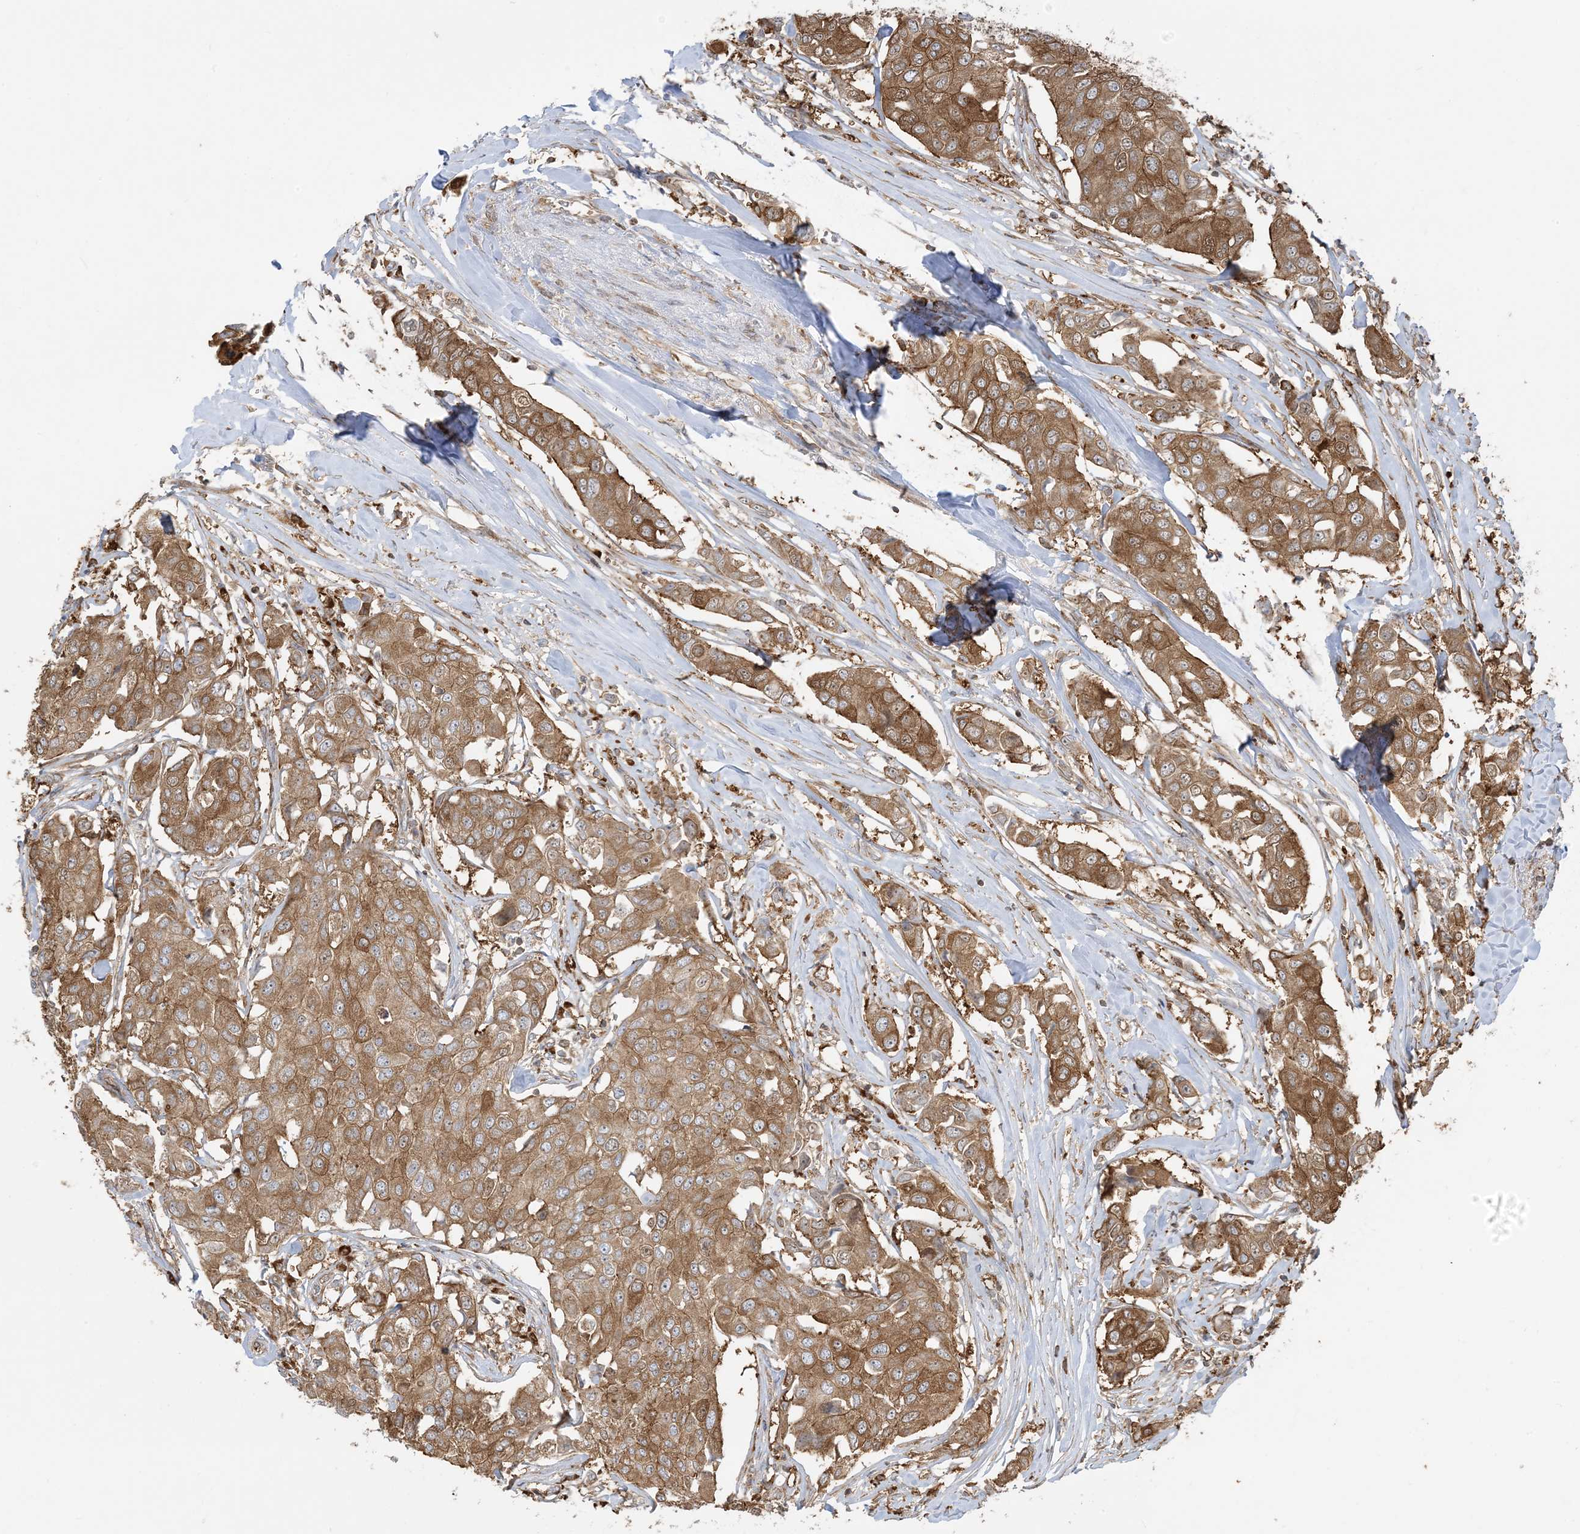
{"staining": {"intensity": "moderate", "quantity": ">75%", "location": "cytoplasmic/membranous"}, "tissue": "breast cancer", "cell_type": "Tumor cells", "image_type": "cancer", "snomed": [{"axis": "morphology", "description": "Duct carcinoma"}, {"axis": "topography", "description": "Breast"}], "caption": "Breast cancer (intraductal carcinoma) was stained to show a protein in brown. There is medium levels of moderate cytoplasmic/membranous staining in approximately >75% of tumor cells.", "gene": "SRP72", "patient": {"sex": "female", "age": 80}}